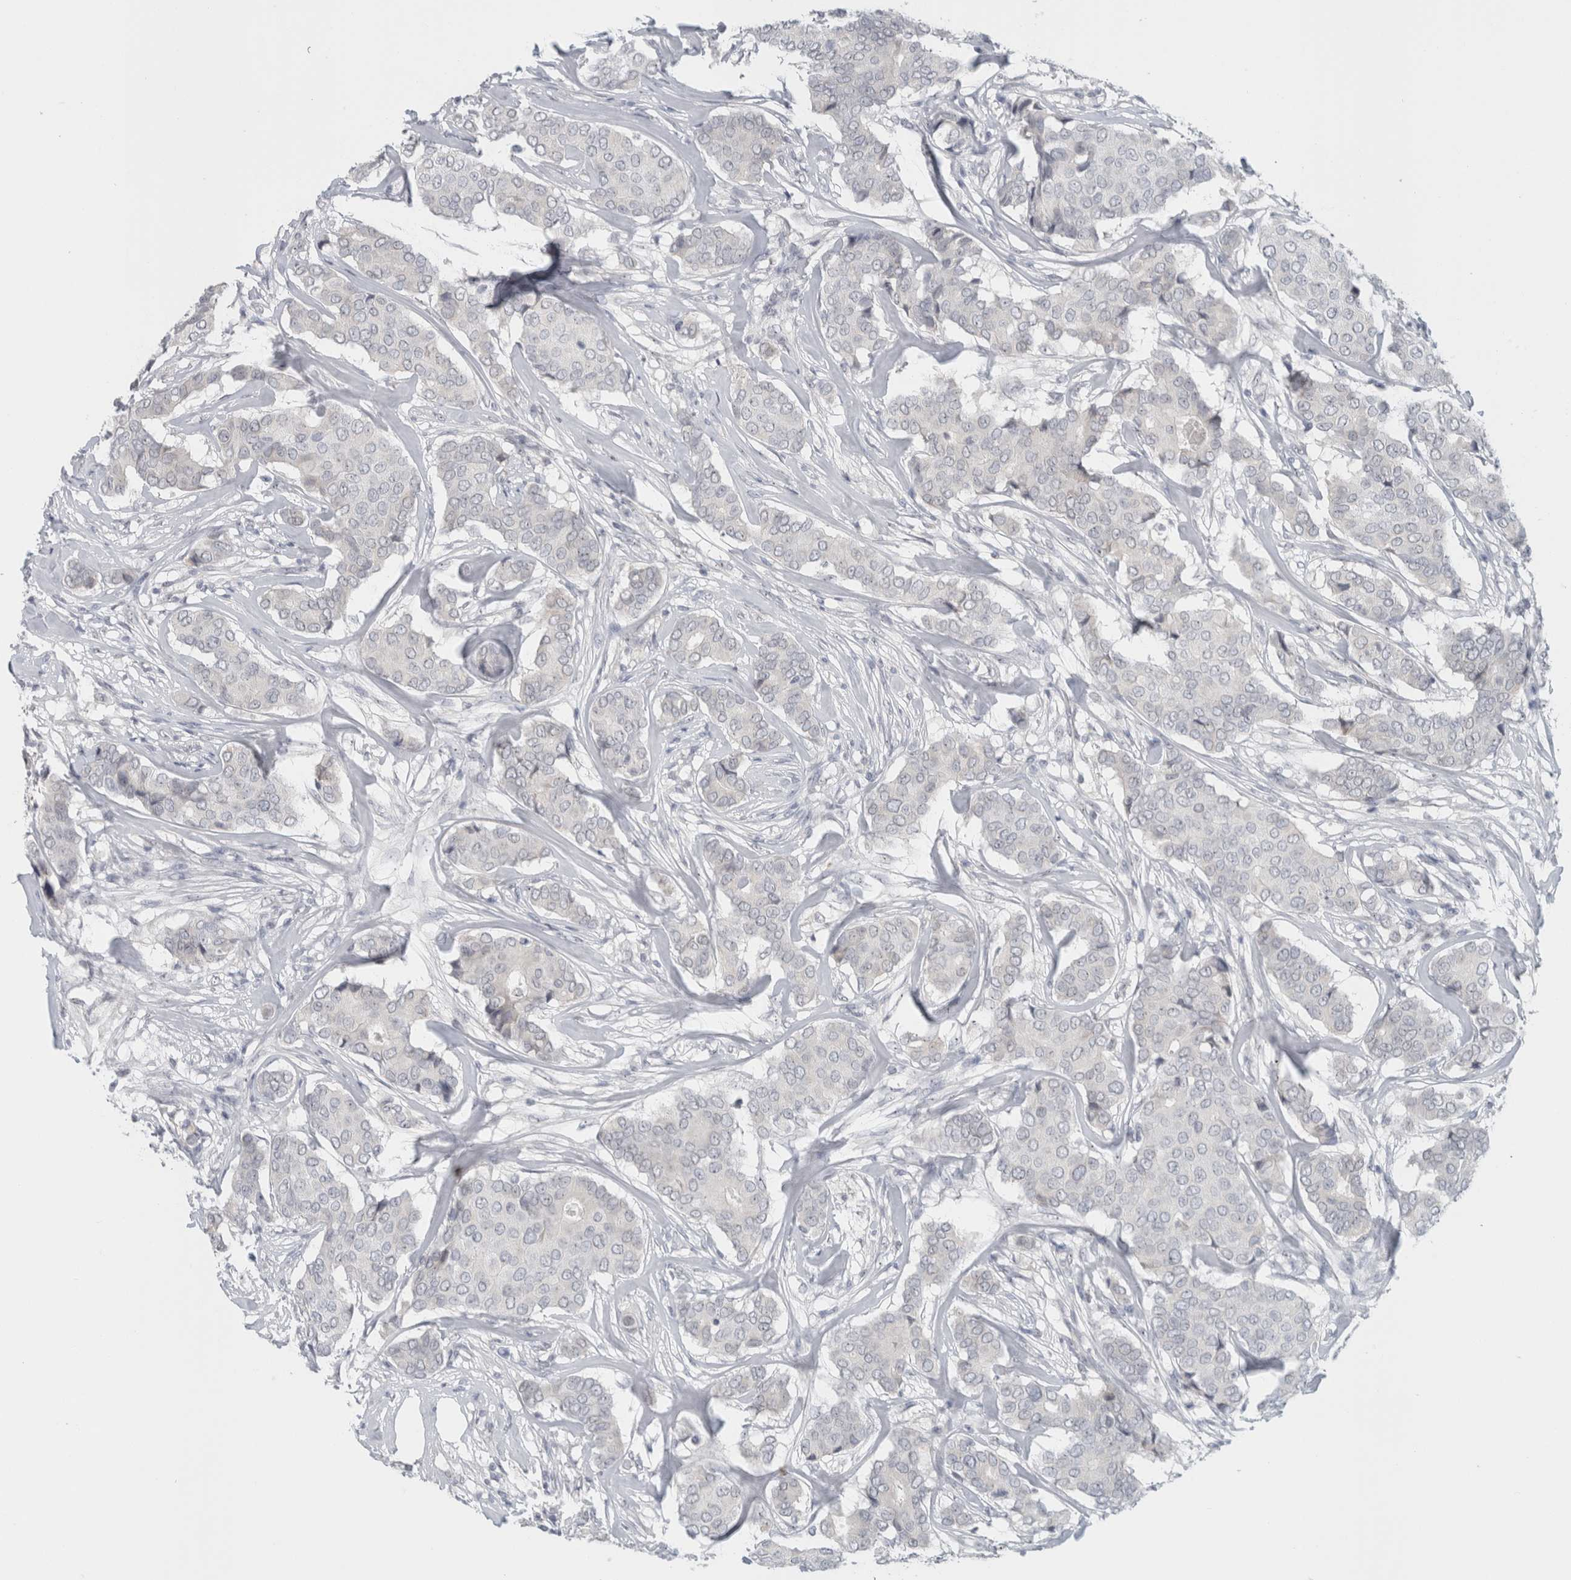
{"staining": {"intensity": "negative", "quantity": "none", "location": "none"}, "tissue": "breast cancer", "cell_type": "Tumor cells", "image_type": "cancer", "snomed": [{"axis": "morphology", "description": "Duct carcinoma"}, {"axis": "topography", "description": "Breast"}], "caption": "Protein analysis of breast cancer displays no significant positivity in tumor cells.", "gene": "FMR1NB", "patient": {"sex": "female", "age": 75}}